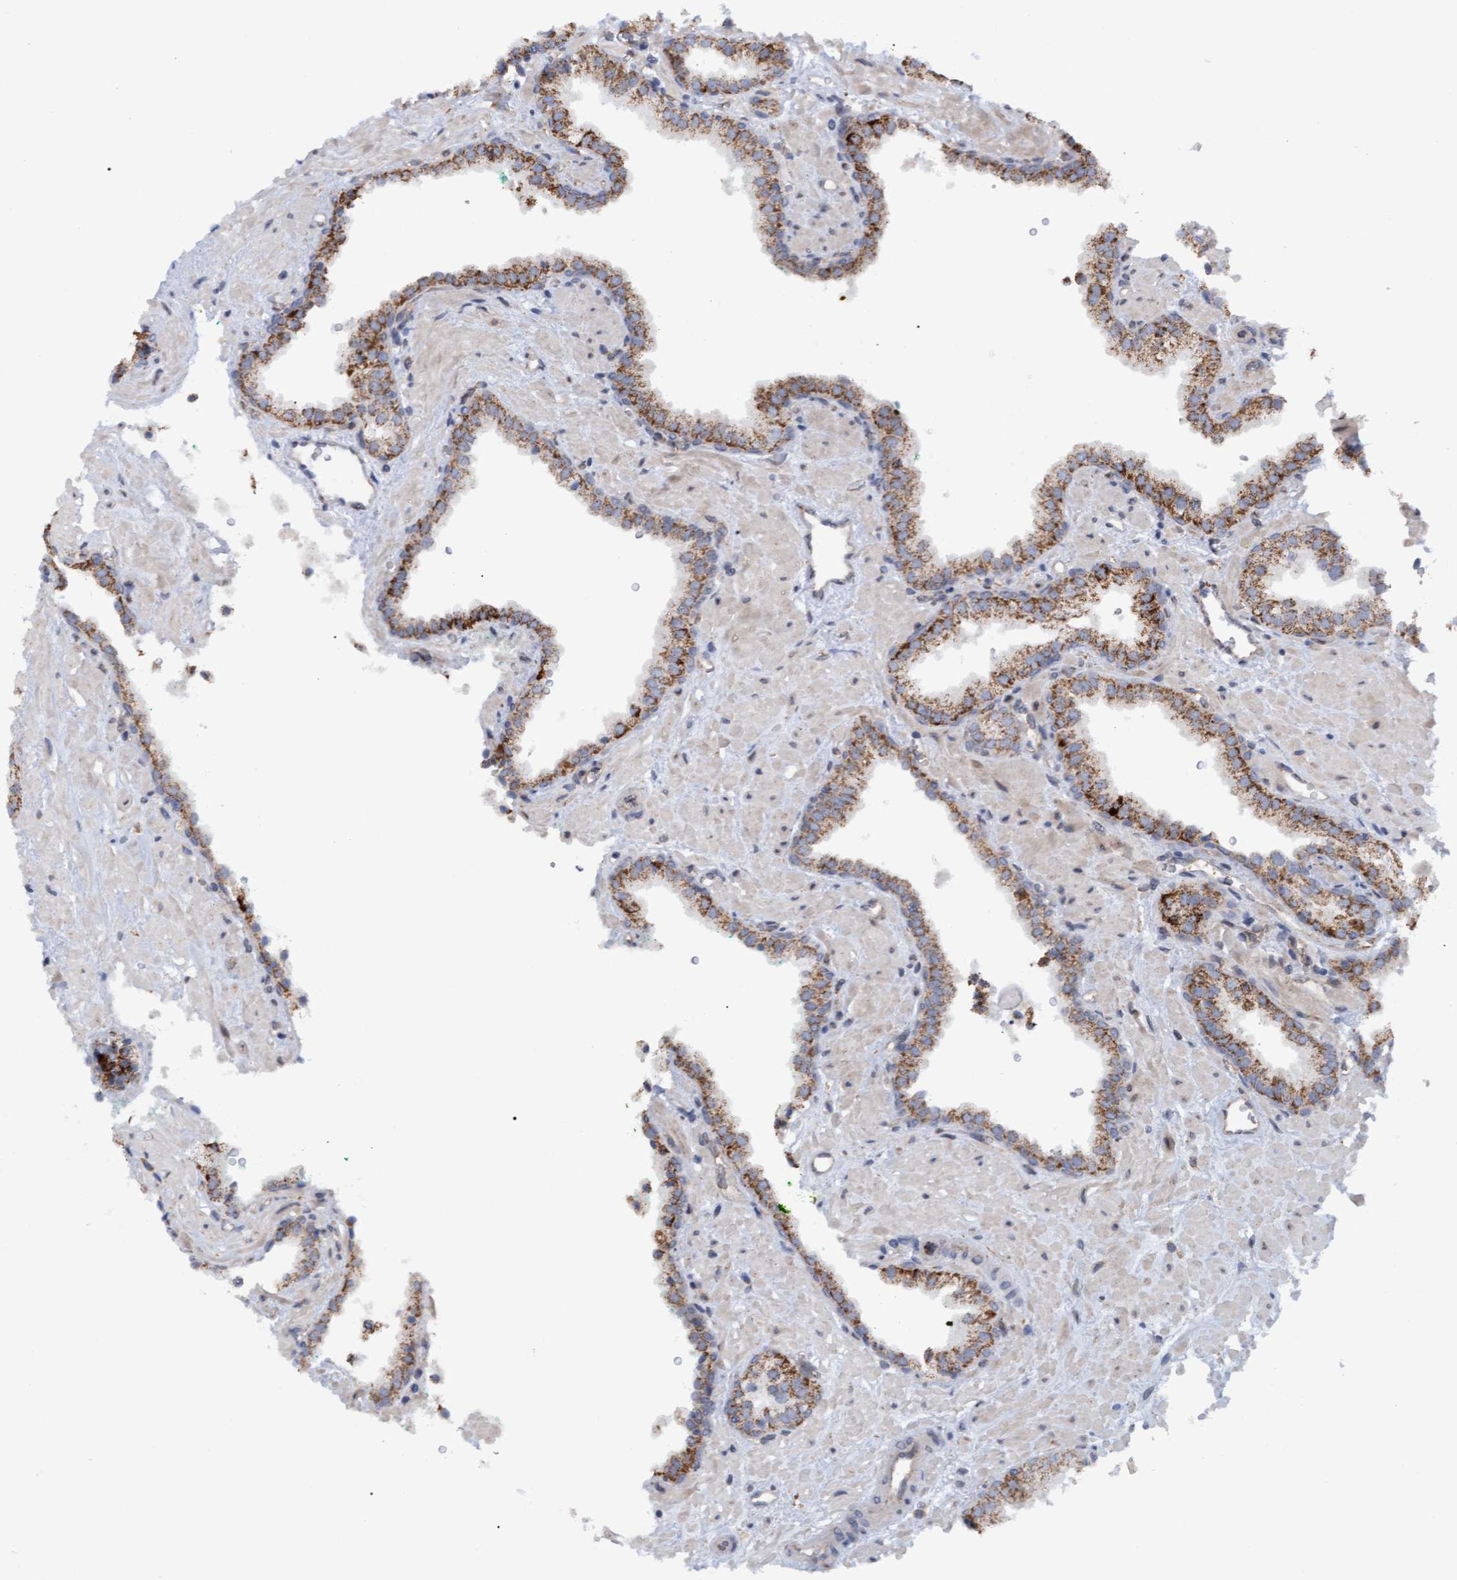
{"staining": {"intensity": "moderate", "quantity": ">75%", "location": "cytoplasmic/membranous"}, "tissue": "prostate cancer", "cell_type": "Tumor cells", "image_type": "cancer", "snomed": [{"axis": "morphology", "description": "Adenocarcinoma, Low grade"}, {"axis": "topography", "description": "Prostate"}], "caption": "Protein staining of prostate cancer tissue shows moderate cytoplasmic/membranous staining in about >75% of tumor cells.", "gene": "MGLL", "patient": {"sex": "male", "age": 71}}